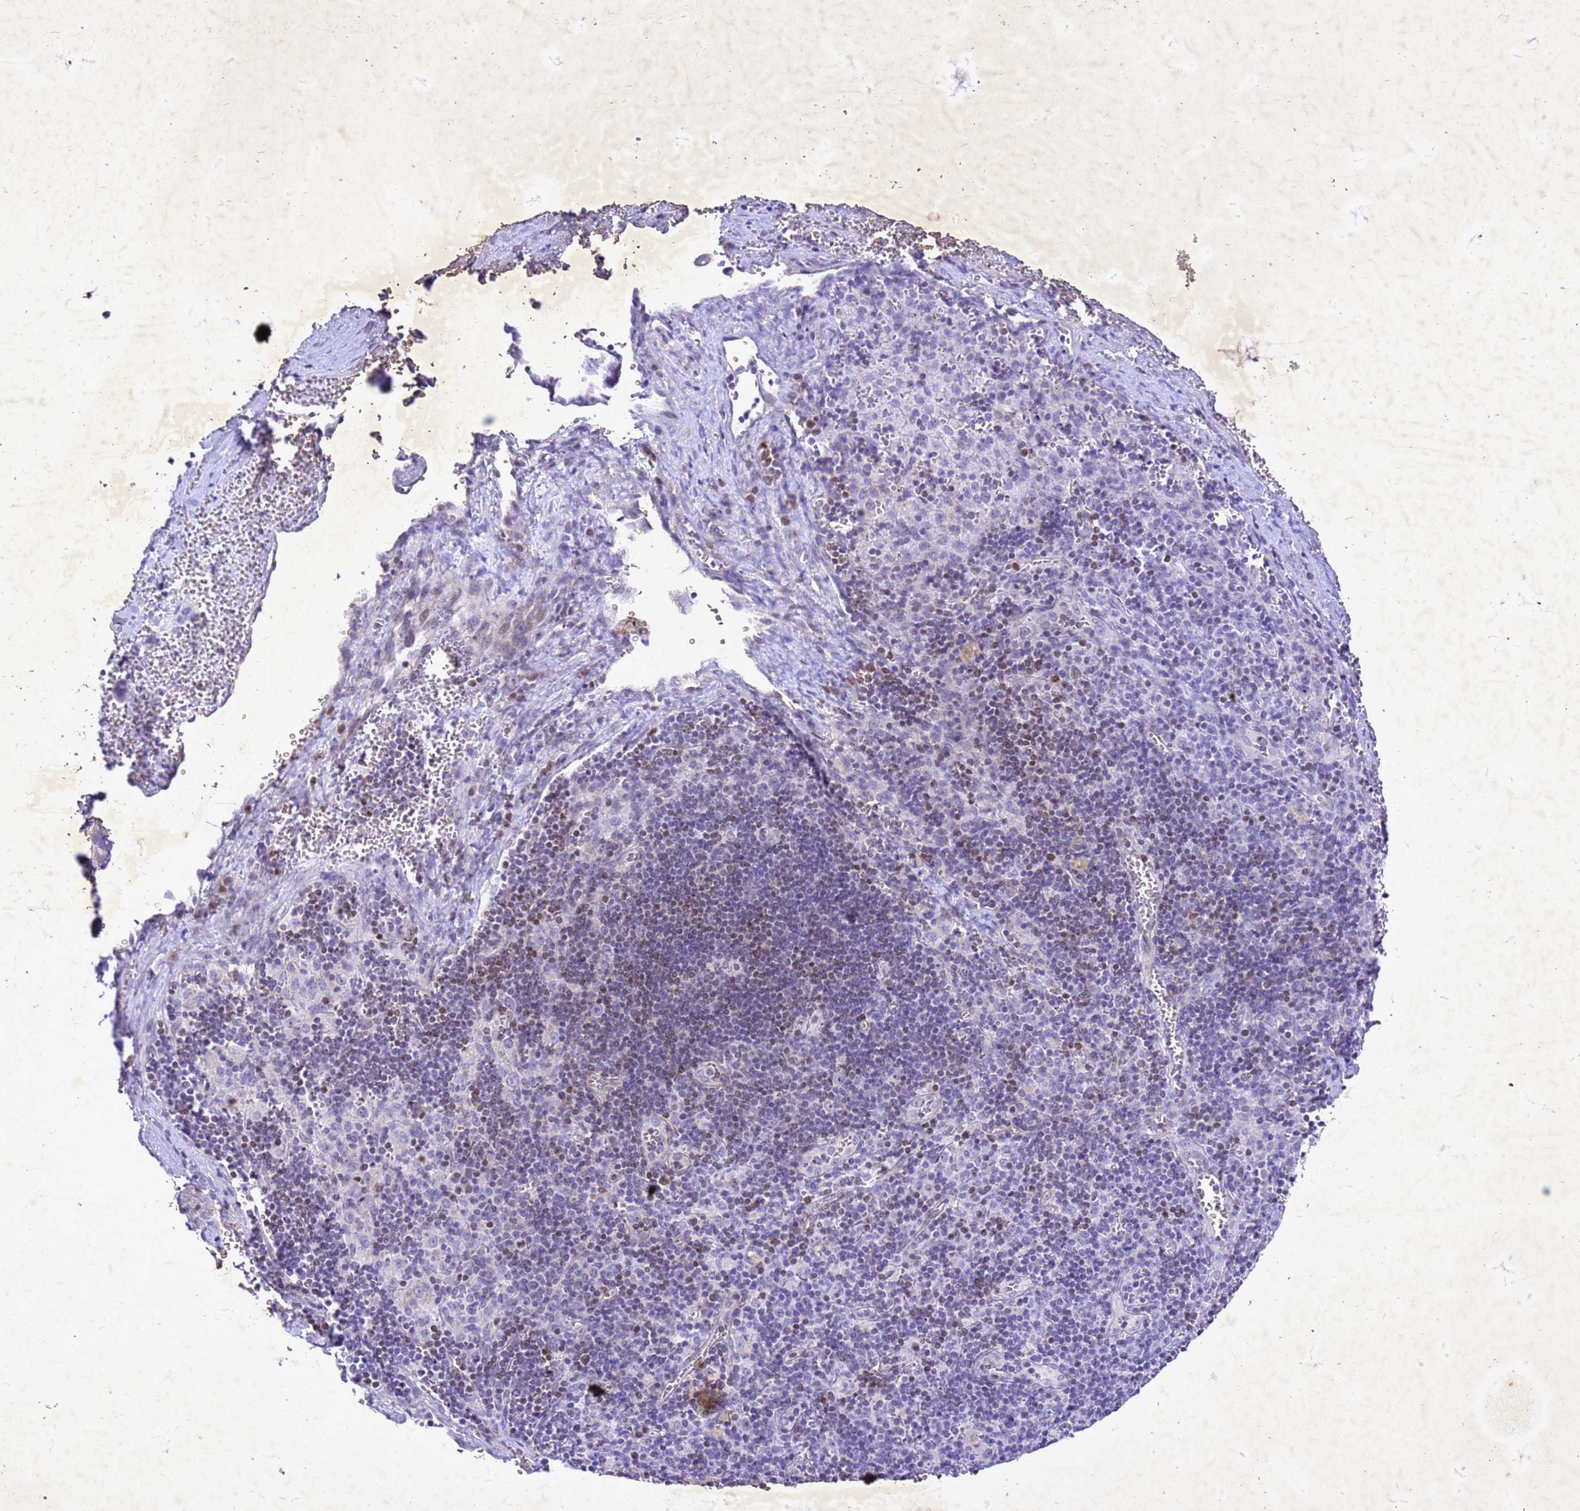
{"staining": {"intensity": "negative", "quantity": "none", "location": "none"}, "tissue": "pancreatic cancer", "cell_type": "Tumor cells", "image_type": "cancer", "snomed": [{"axis": "morphology", "description": "Adenocarcinoma, NOS"}, {"axis": "topography", "description": "Pancreas"}], "caption": "Immunohistochemical staining of human pancreatic cancer (adenocarcinoma) displays no significant positivity in tumor cells.", "gene": "COPS9", "patient": {"sex": "male", "age": 65}}